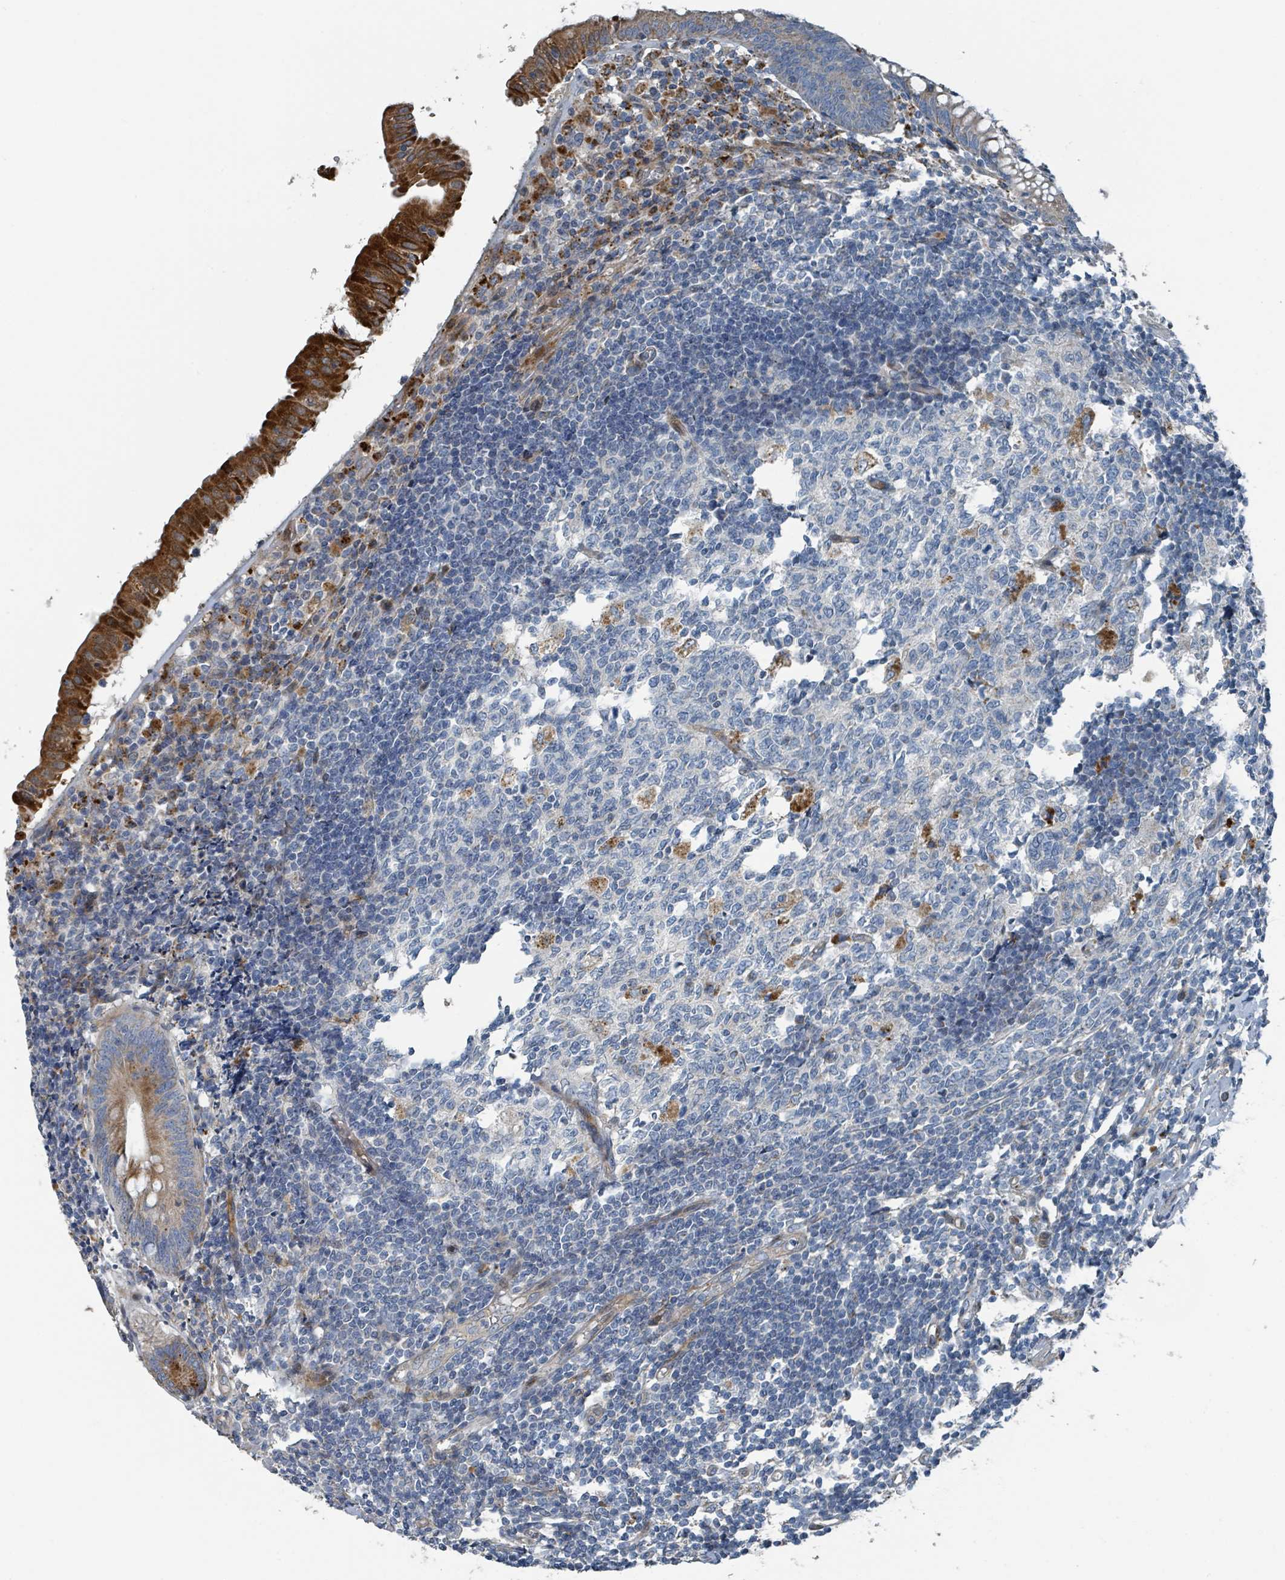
{"staining": {"intensity": "strong", "quantity": "25%-75%", "location": "cytoplasmic/membranous"}, "tissue": "appendix", "cell_type": "Glandular cells", "image_type": "normal", "snomed": [{"axis": "morphology", "description": "Normal tissue, NOS"}, {"axis": "topography", "description": "Appendix"}], "caption": "Protein staining by IHC exhibits strong cytoplasmic/membranous positivity in approximately 25%-75% of glandular cells in unremarkable appendix.", "gene": "DIPK2A", "patient": {"sex": "male", "age": 55}}